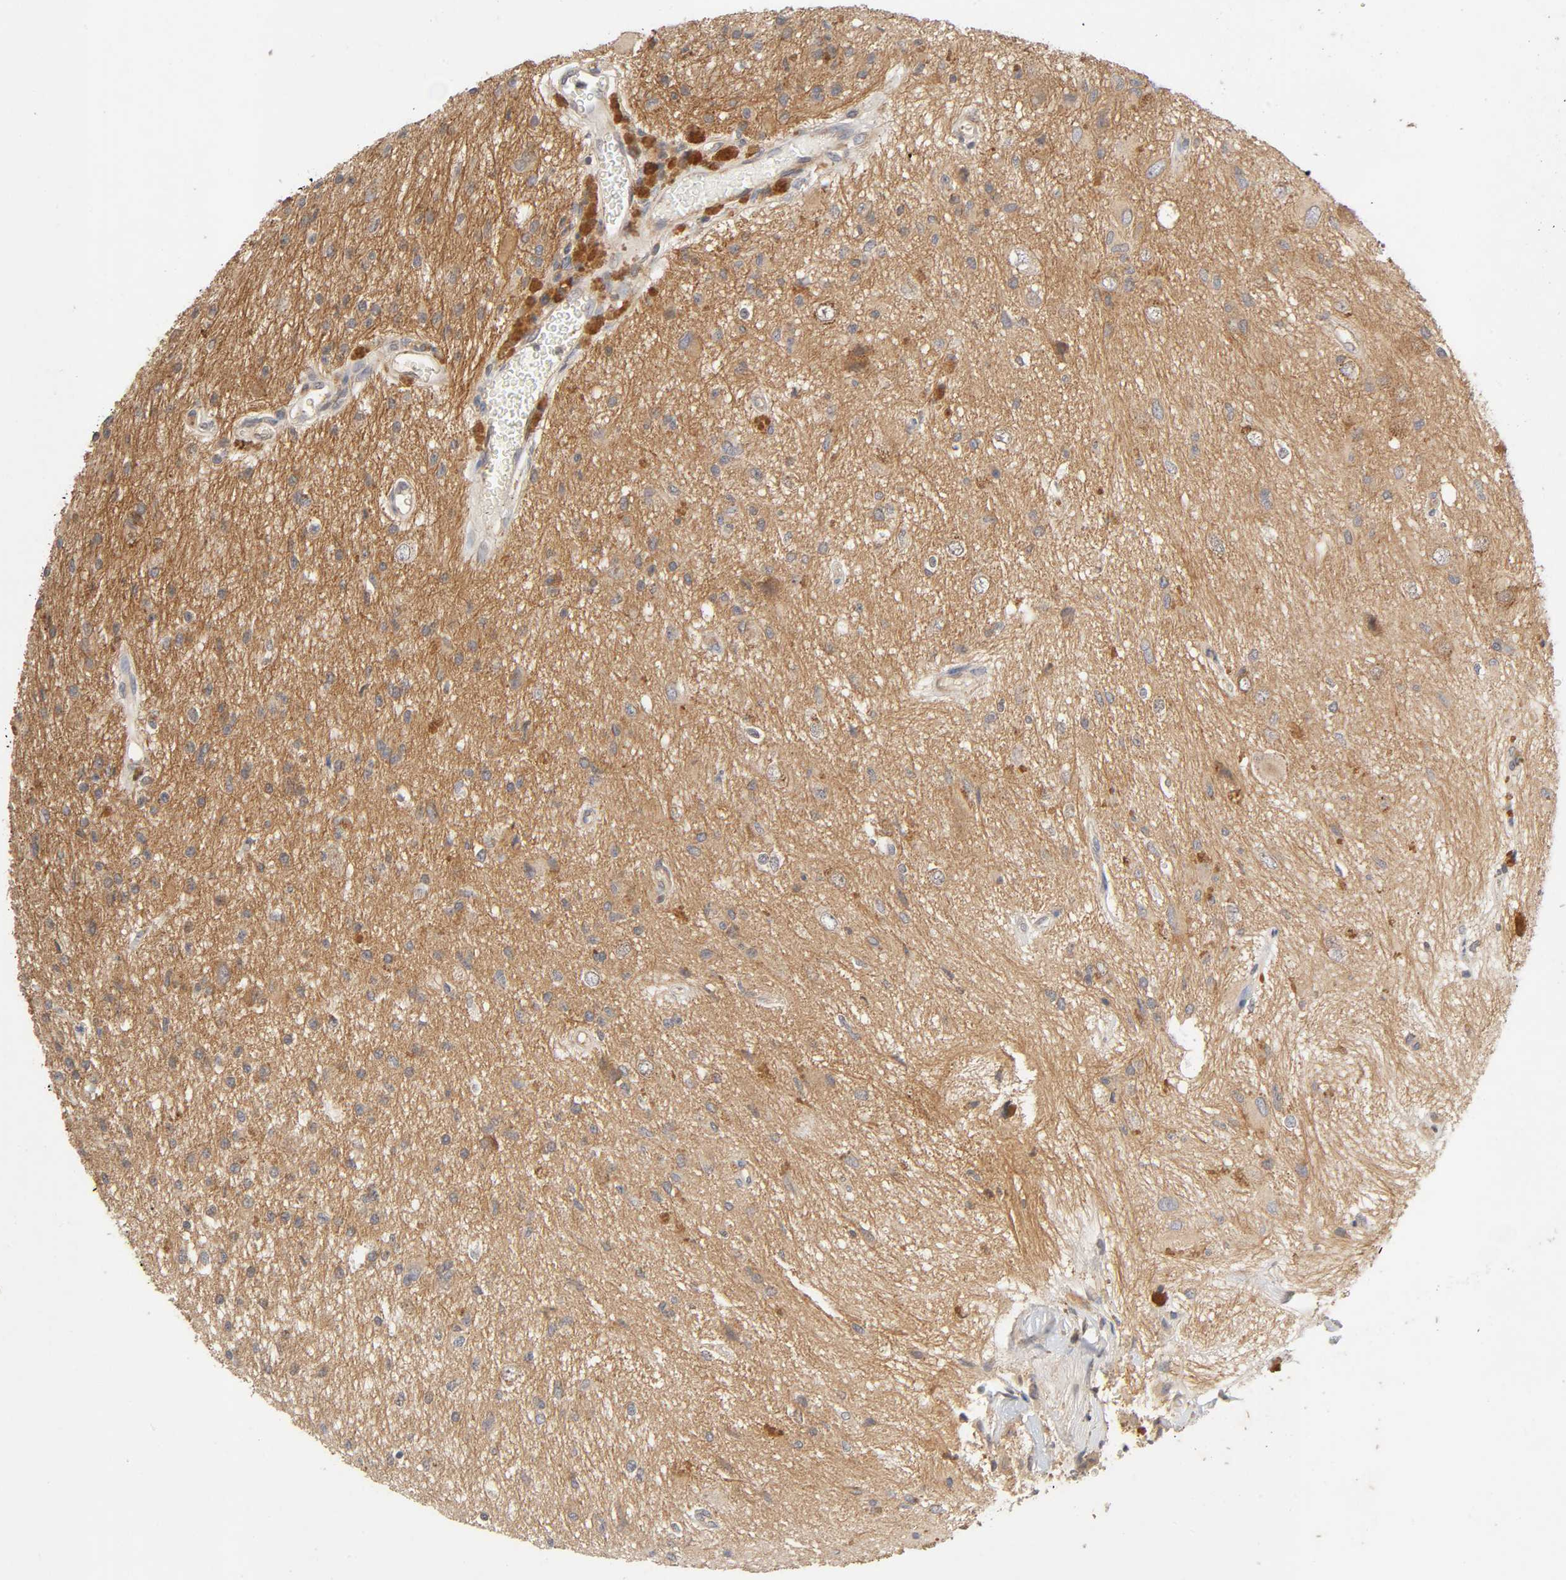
{"staining": {"intensity": "moderate", "quantity": ">75%", "location": "cytoplasmic/membranous"}, "tissue": "glioma", "cell_type": "Tumor cells", "image_type": "cancer", "snomed": [{"axis": "morphology", "description": "Glioma, malignant, High grade"}, {"axis": "topography", "description": "Brain"}], "caption": "High-power microscopy captured an immunohistochemistry (IHC) photomicrograph of malignant high-grade glioma, revealing moderate cytoplasmic/membranous expression in approximately >75% of tumor cells. The staining was performed using DAB to visualize the protein expression in brown, while the nuclei were stained in blue with hematoxylin (Magnification: 20x).", "gene": "CPB2", "patient": {"sex": "male", "age": 47}}